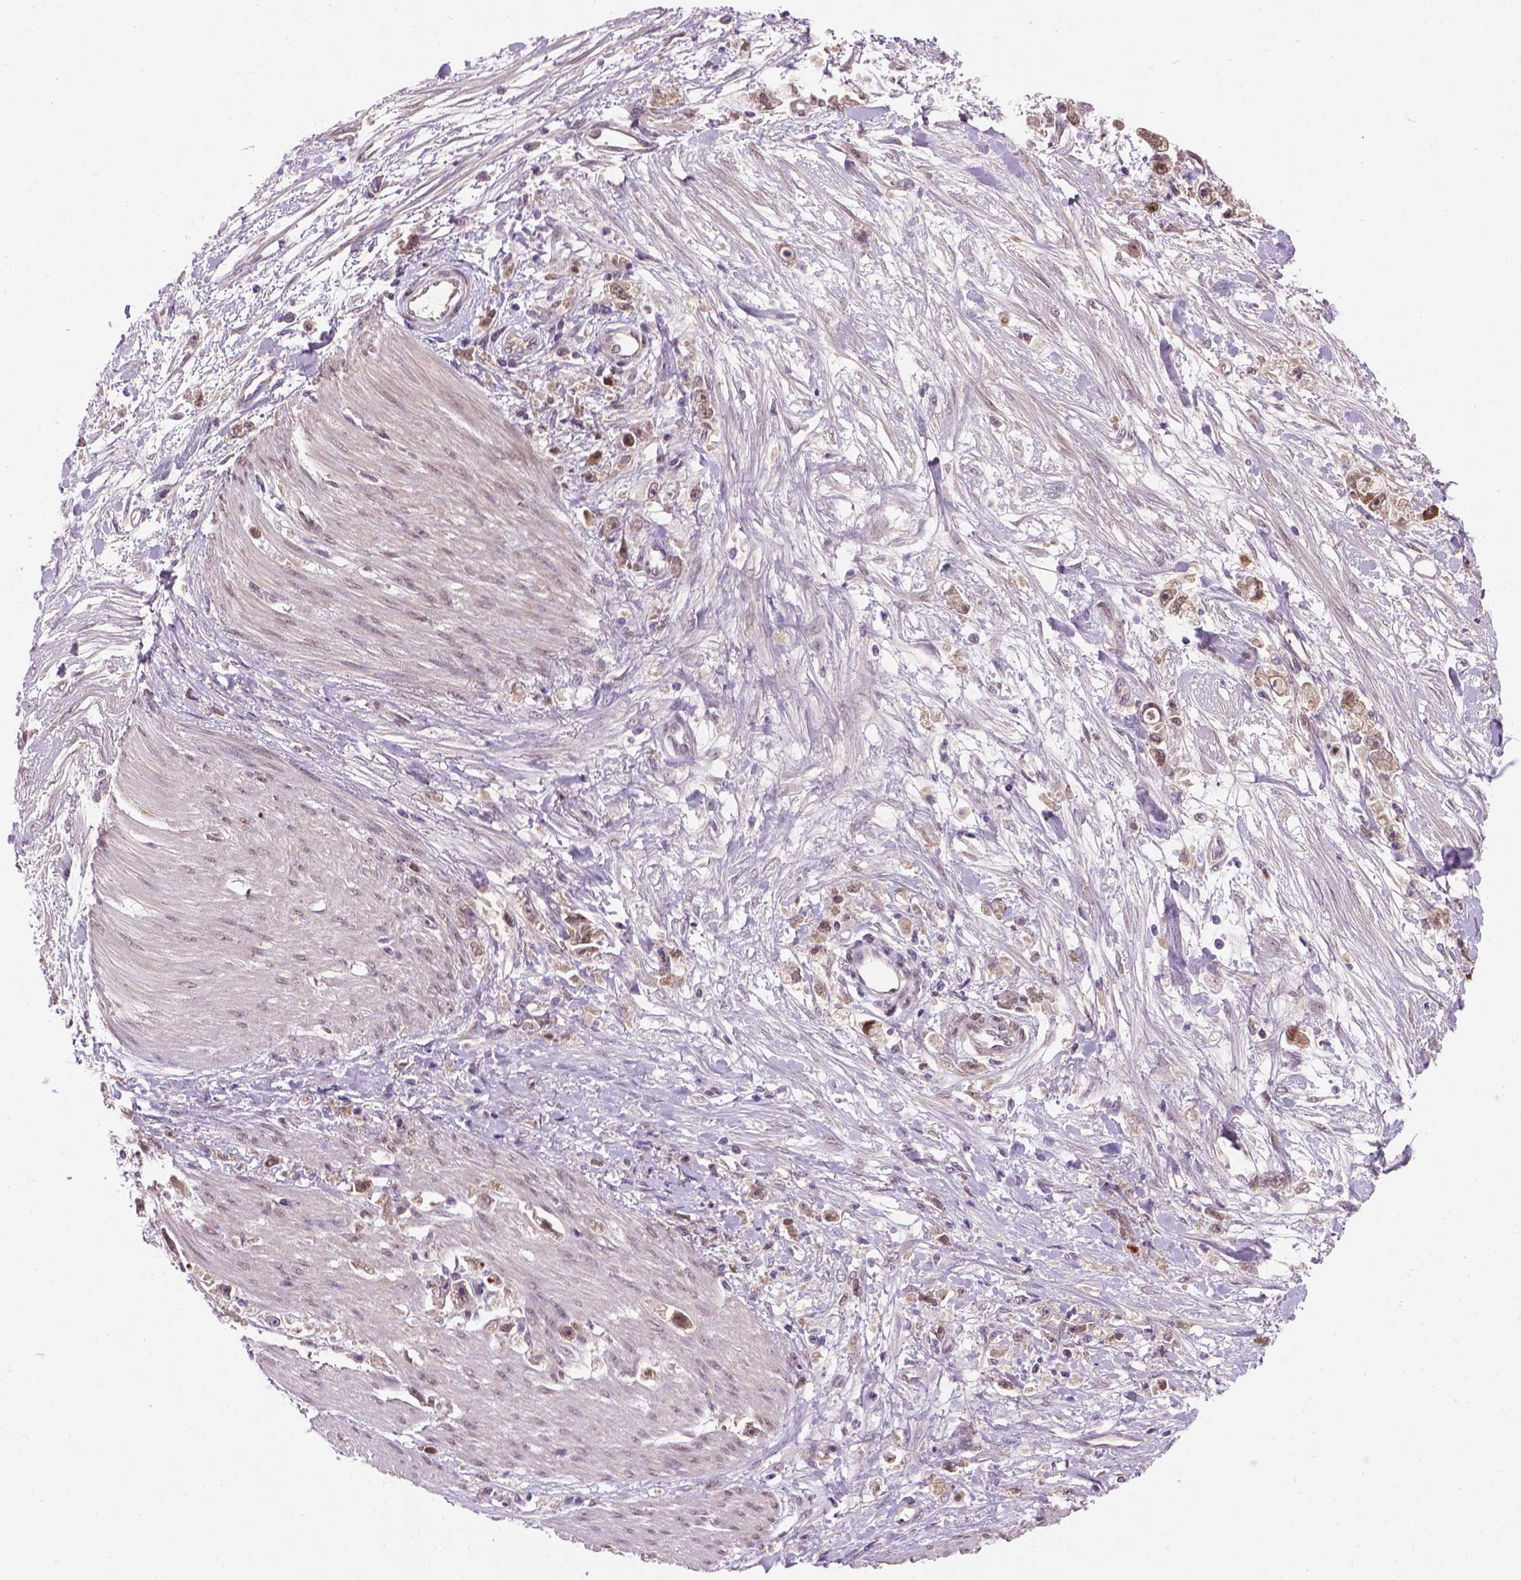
{"staining": {"intensity": "weak", "quantity": ">75%", "location": "nuclear"}, "tissue": "stomach cancer", "cell_type": "Tumor cells", "image_type": "cancer", "snomed": [{"axis": "morphology", "description": "Adenocarcinoma, NOS"}, {"axis": "topography", "description": "Stomach"}], "caption": "This is an image of immunohistochemistry (IHC) staining of stomach cancer, which shows weak expression in the nuclear of tumor cells.", "gene": "IRF6", "patient": {"sex": "female", "age": 59}}